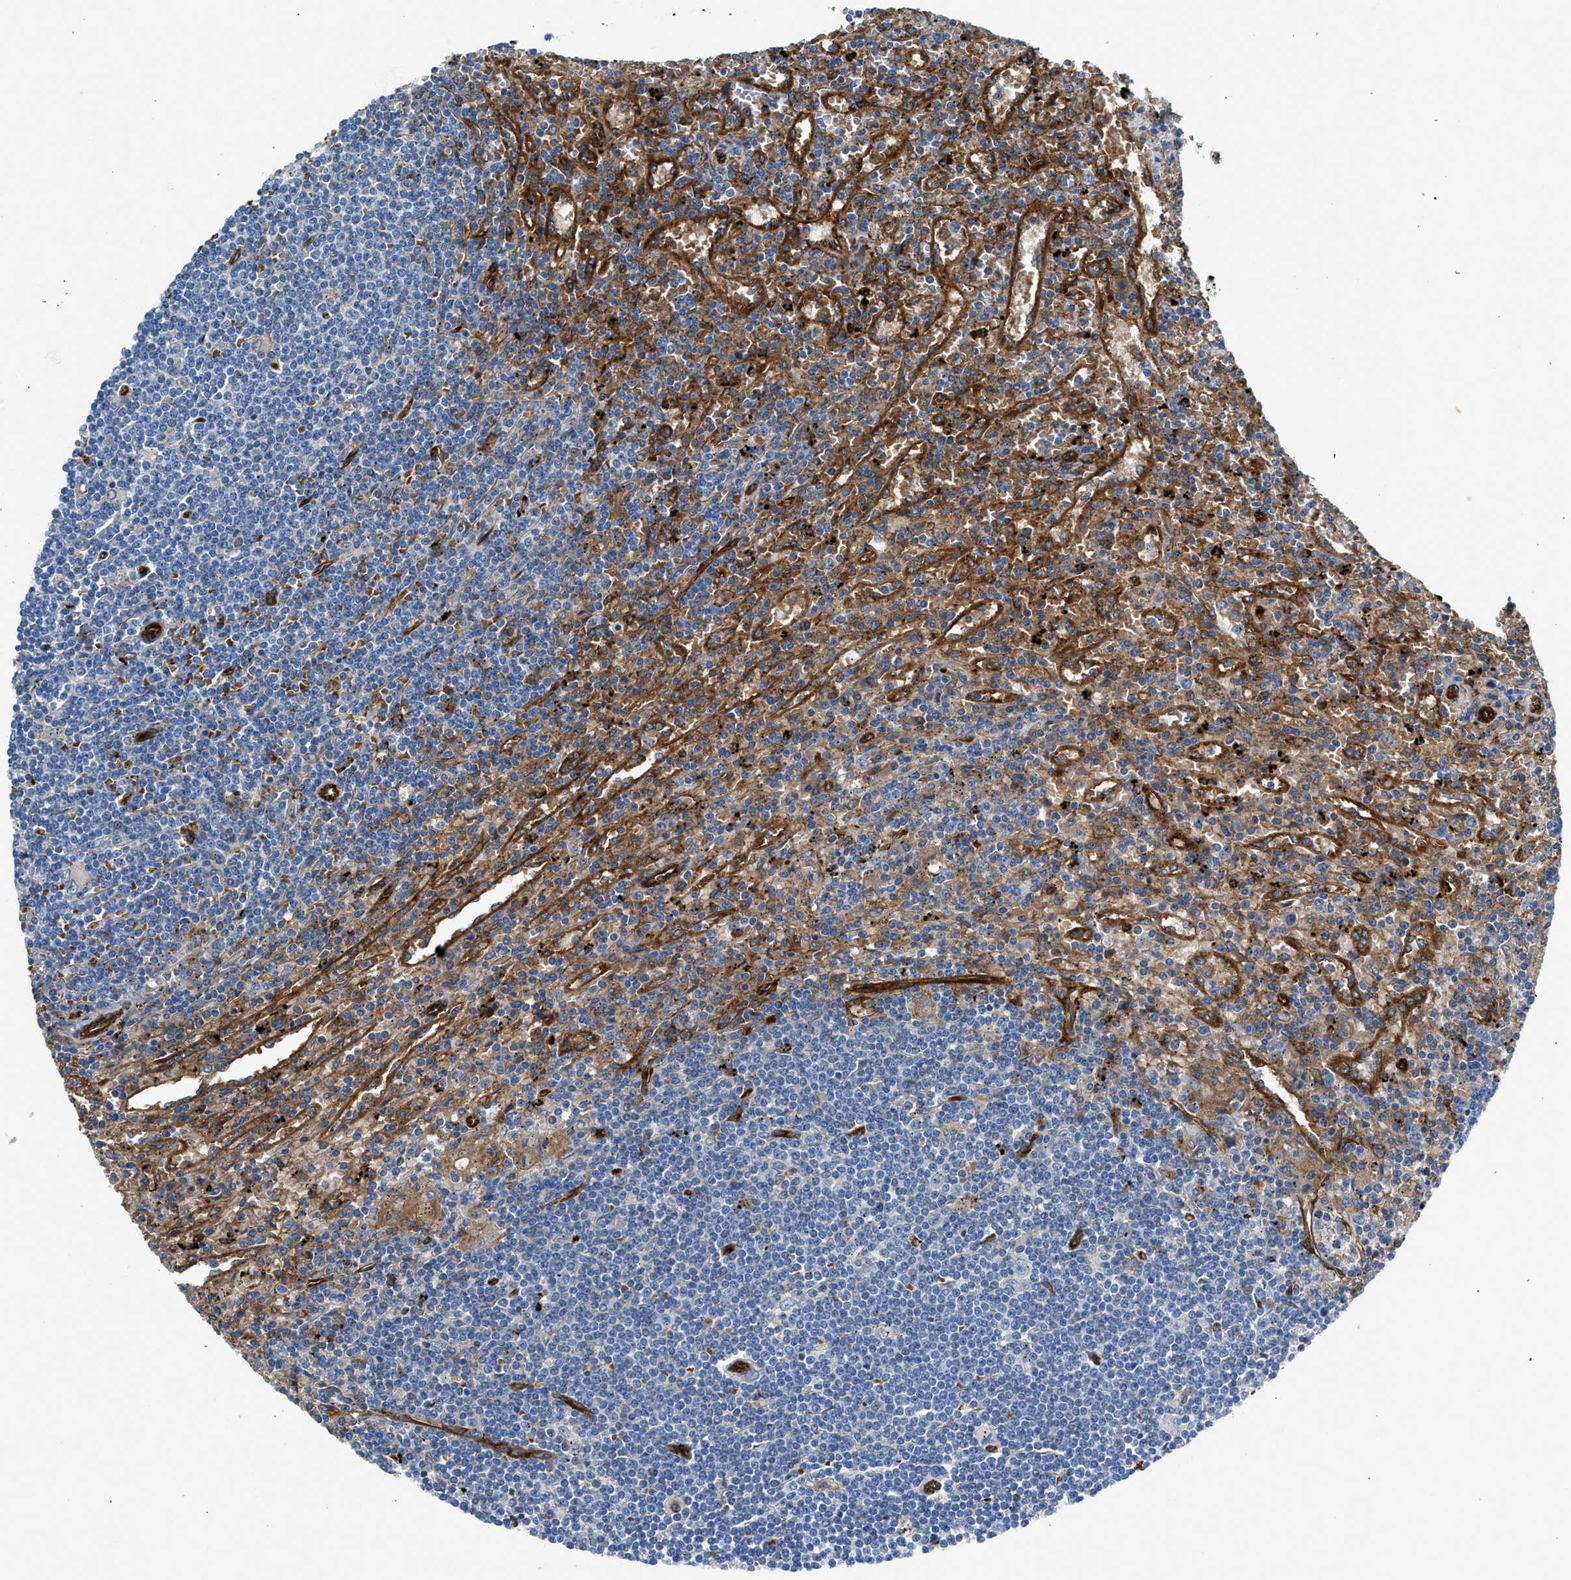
{"staining": {"intensity": "moderate", "quantity": "<25%", "location": "cytoplasmic/membranous"}, "tissue": "lymphoma", "cell_type": "Tumor cells", "image_type": "cancer", "snomed": [{"axis": "morphology", "description": "Malignant lymphoma, non-Hodgkin's type, Low grade"}, {"axis": "topography", "description": "Spleen"}], "caption": "The image demonstrates staining of lymphoma, revealing moderate cytoplasmic/membranous protein positivity (brown color) within tumor cells.", "gene": "HIP1", "patient": {"sex": "male", "age": 76}}